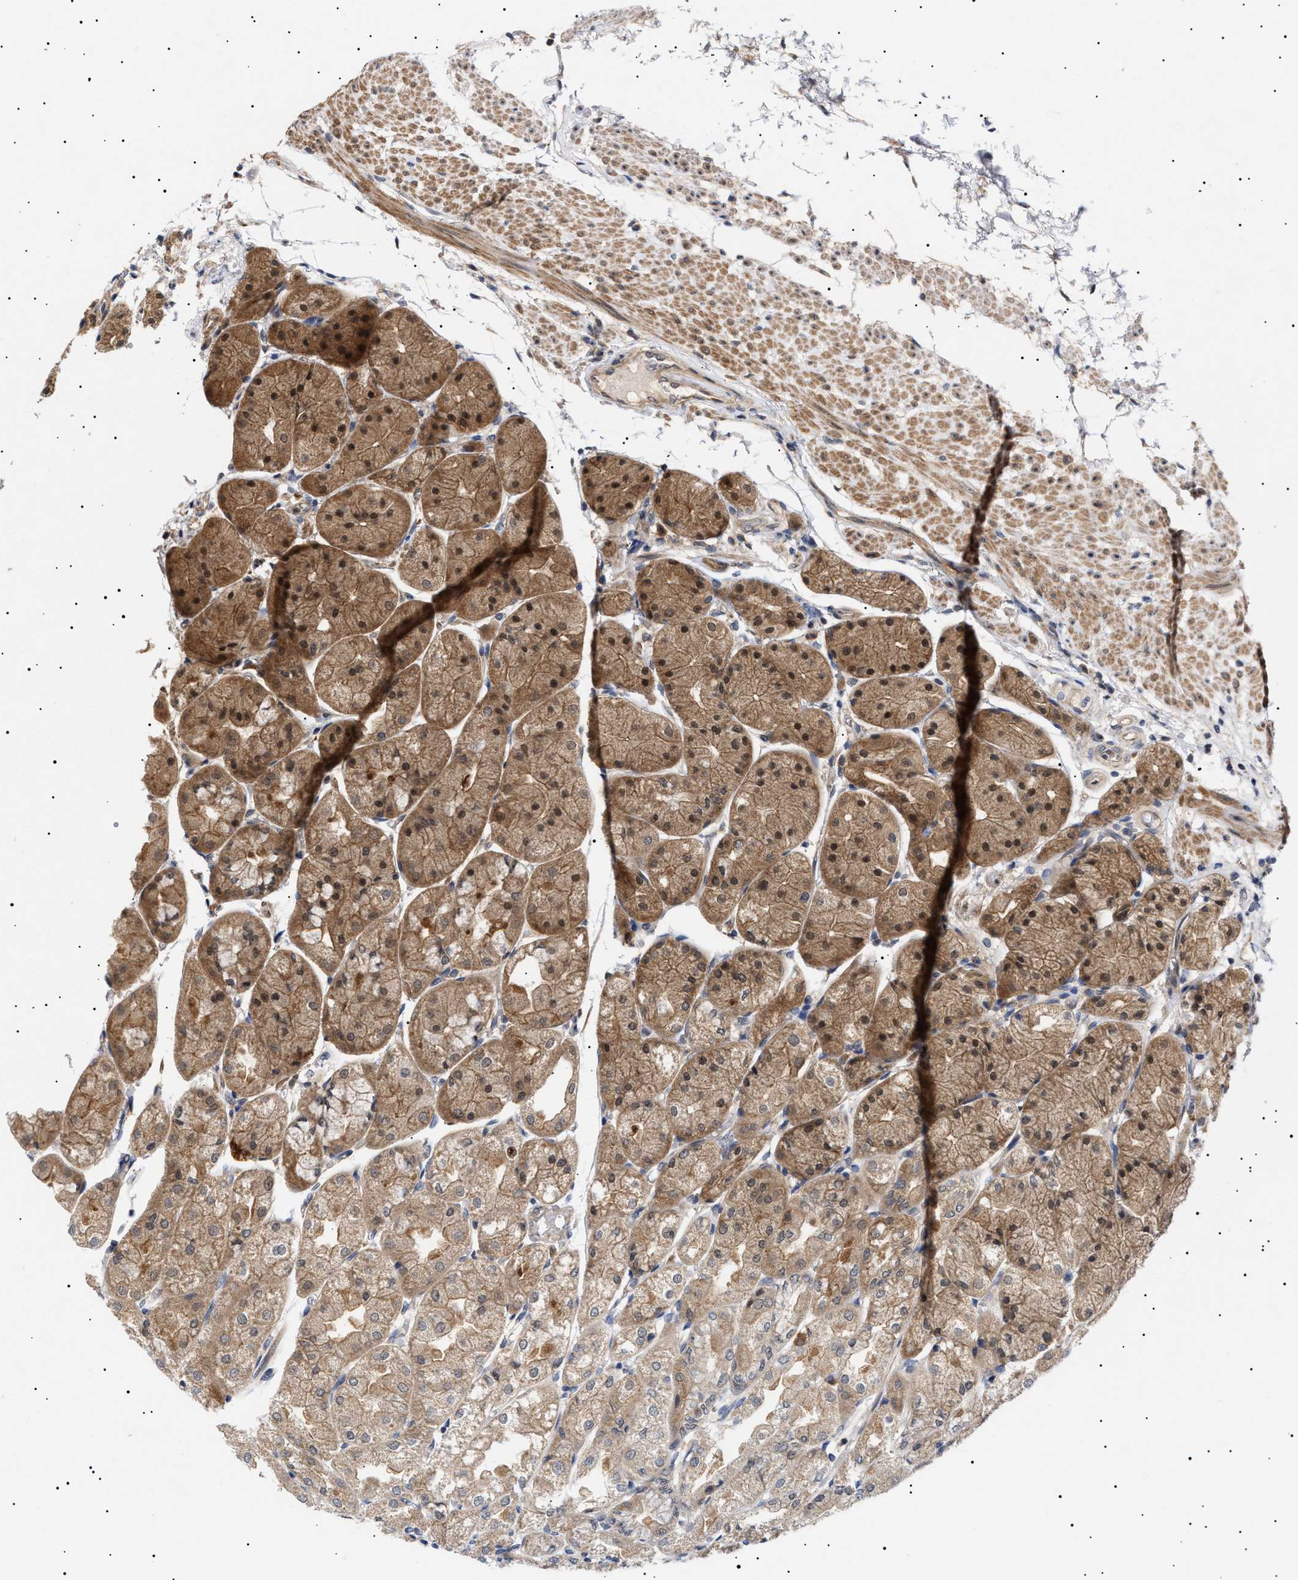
{"staining": {"intensity": "moderate", "quantity": ">75%", "location": "cytoplasmic/membranous"}, "tissue": "stomach", "cell_type": "Glandular cells", "image_type": "normal", "snomed": [{"axis": "morphology", "description": "Normal tissue, NOS"}, {"axis": "topography", "description": "Stomach, upper"}], "caption": "Stomach stained with DAB immunohistochemistry shows medium levels of moderate cytoplasmic/membranous staining in approximately >75% of glandular cells.", "gene": "NPLOC4", "patient": {"sex": "male", "age": 72}}